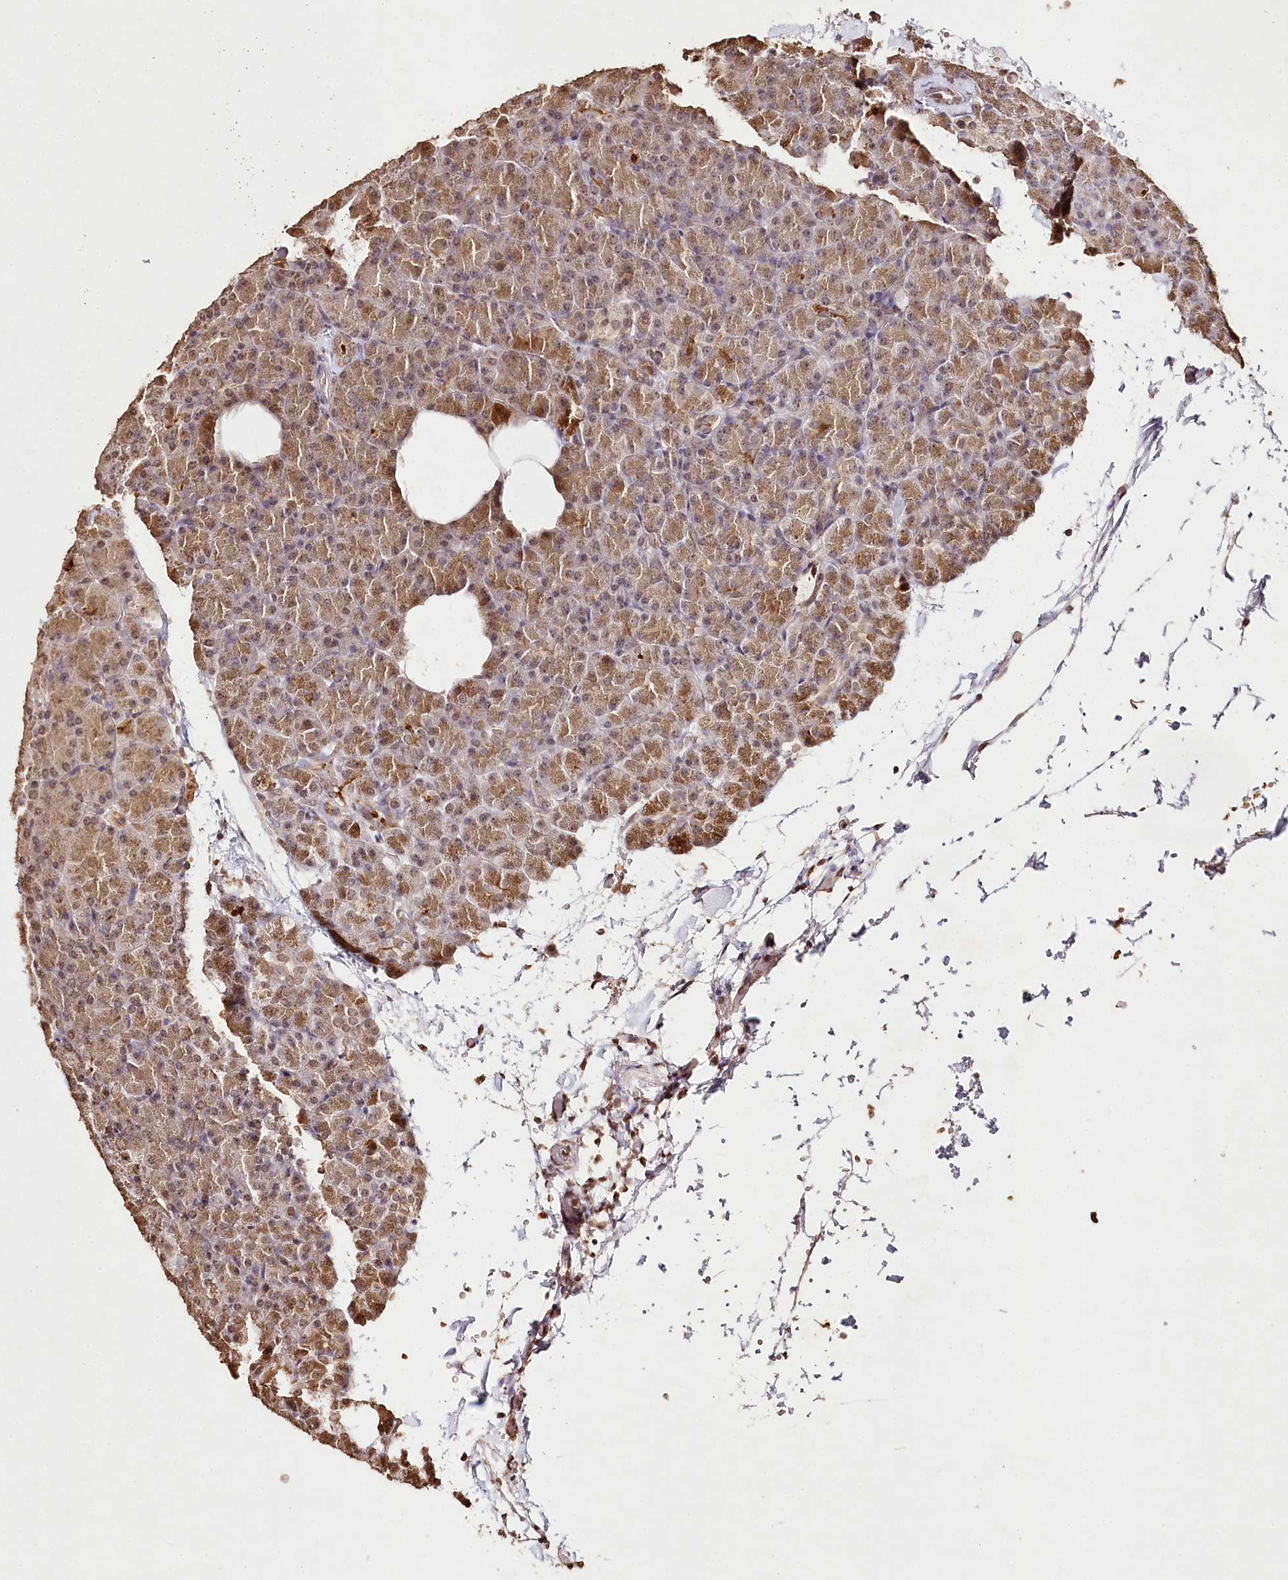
{"staining": {"intensity": "moderate", "quantity": ">75%", "location": "cytoplasmic/membranous"}, "tissue": "pancreas", "cell_type": "Exocrine glandular cells", "image_type": "normal", "snomed": [{"axis": "morphology", "description": "Normal tissue, NOS"}, {"axis": "topography", "description": "Pancreas"}], "caption": "Immunohistochemistry of benign pancreas reveals medium levels of moderate cytoplasmic/membranous expression in about >75% of exocrine glandular cells.", "gene": "DMXL1", "patient": {"sex": "female", "age": 43}}